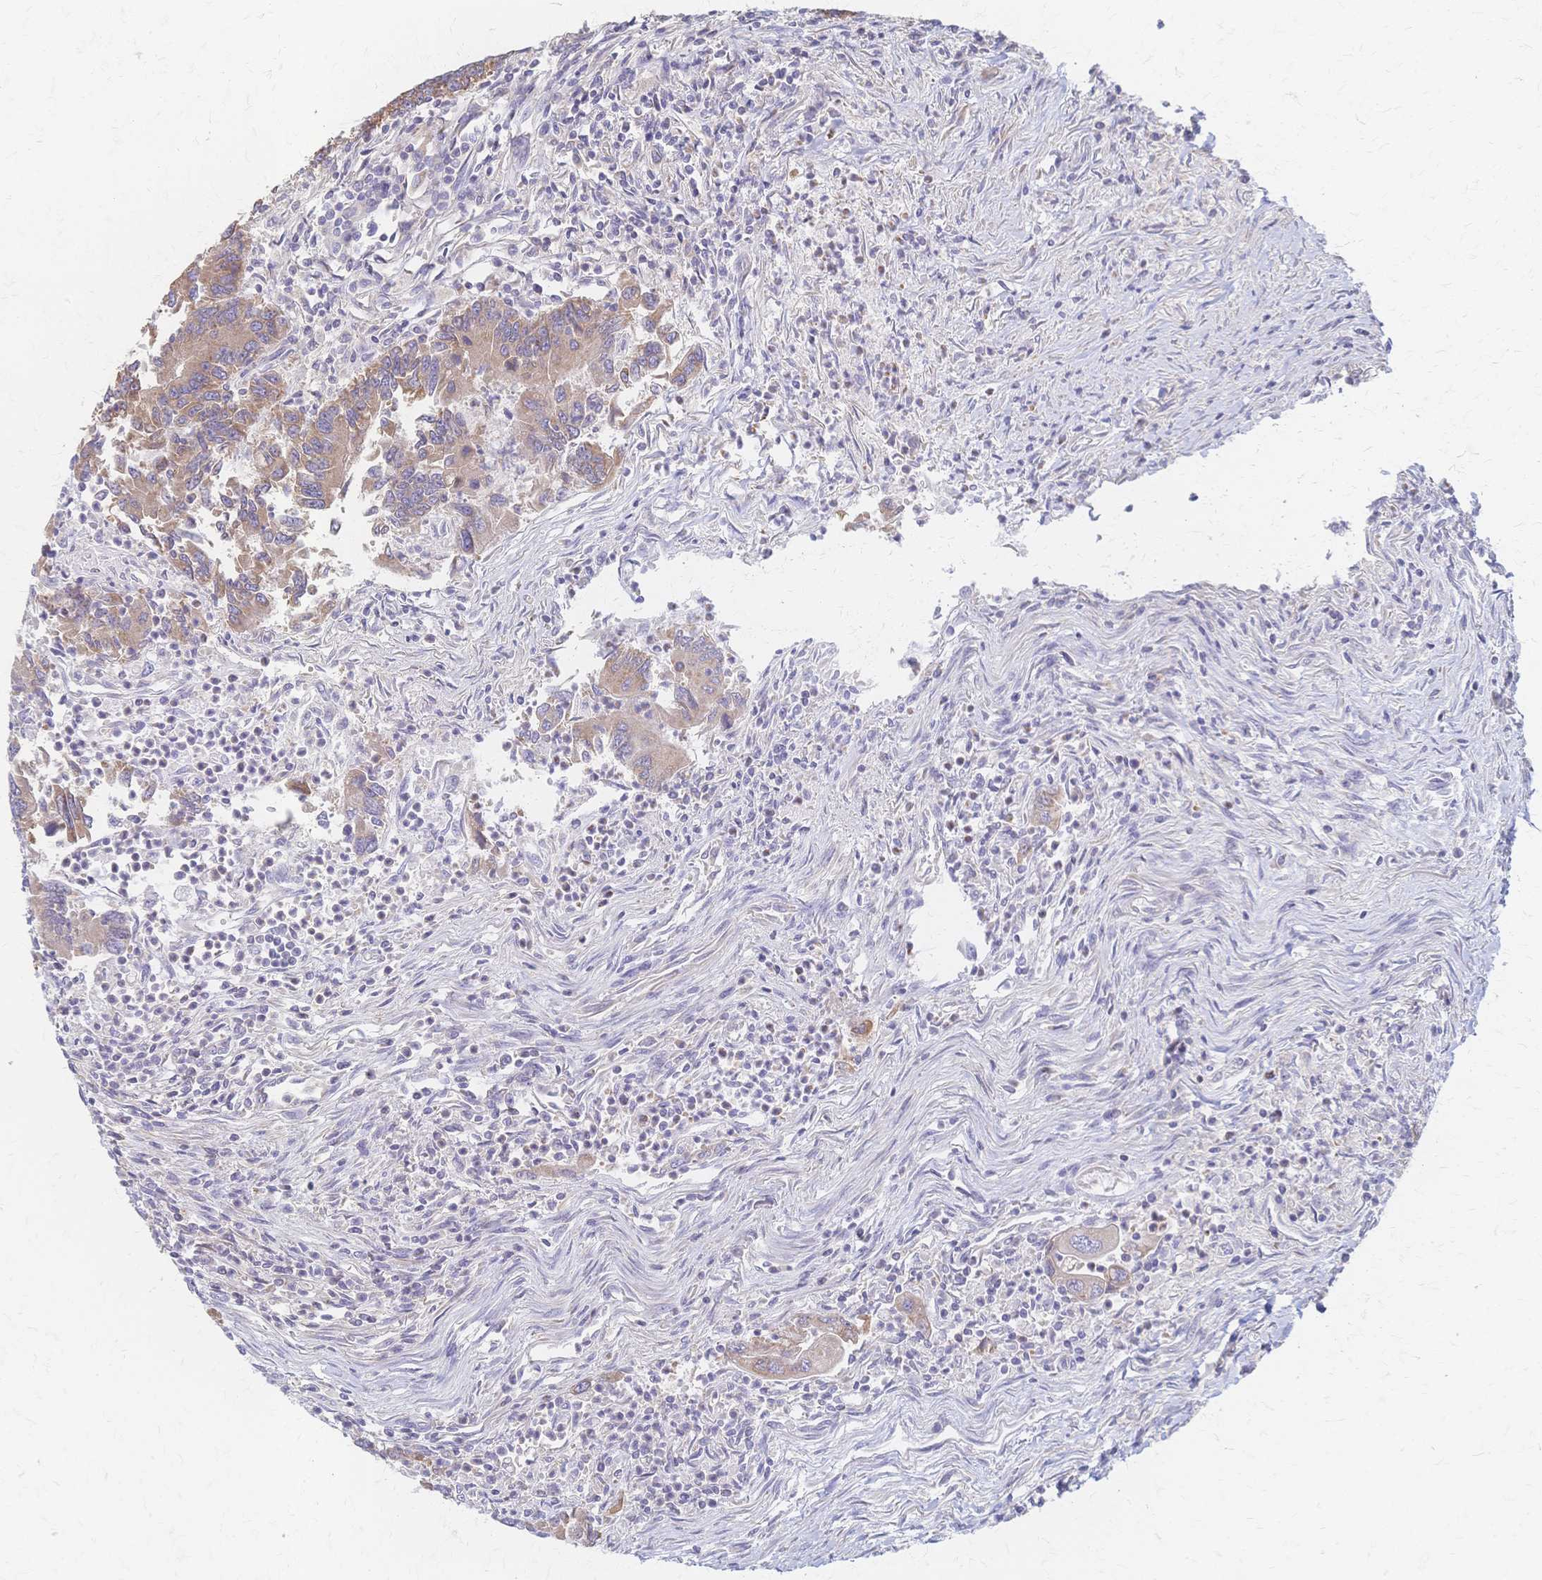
{"staining": {"intensity": "weak", "quantity": ">75%", "location": "cytoplasmic/membranous"}, "tissue": "colorectal cancer", "cell_type": "Tumor cells", "image_type": "cancer", "snomed": [{"axis": "morphology", "description": "Adenocarcinoma, NOS"}, {"axis": "topography", "description": "Colon"}], "caption": "IHC image of neoplastic tissue: human colorectal adenocarcinoma stained using immunohistochemistry (IHC) reveals low levels of weak protein expression localized specifically in the cytoplasmic/membranous of tumor cells, appearing as a cytoplasmic/membranous brown color.", "gene": "CYB5A", "patient": {"sex": "female", "age": 67}}